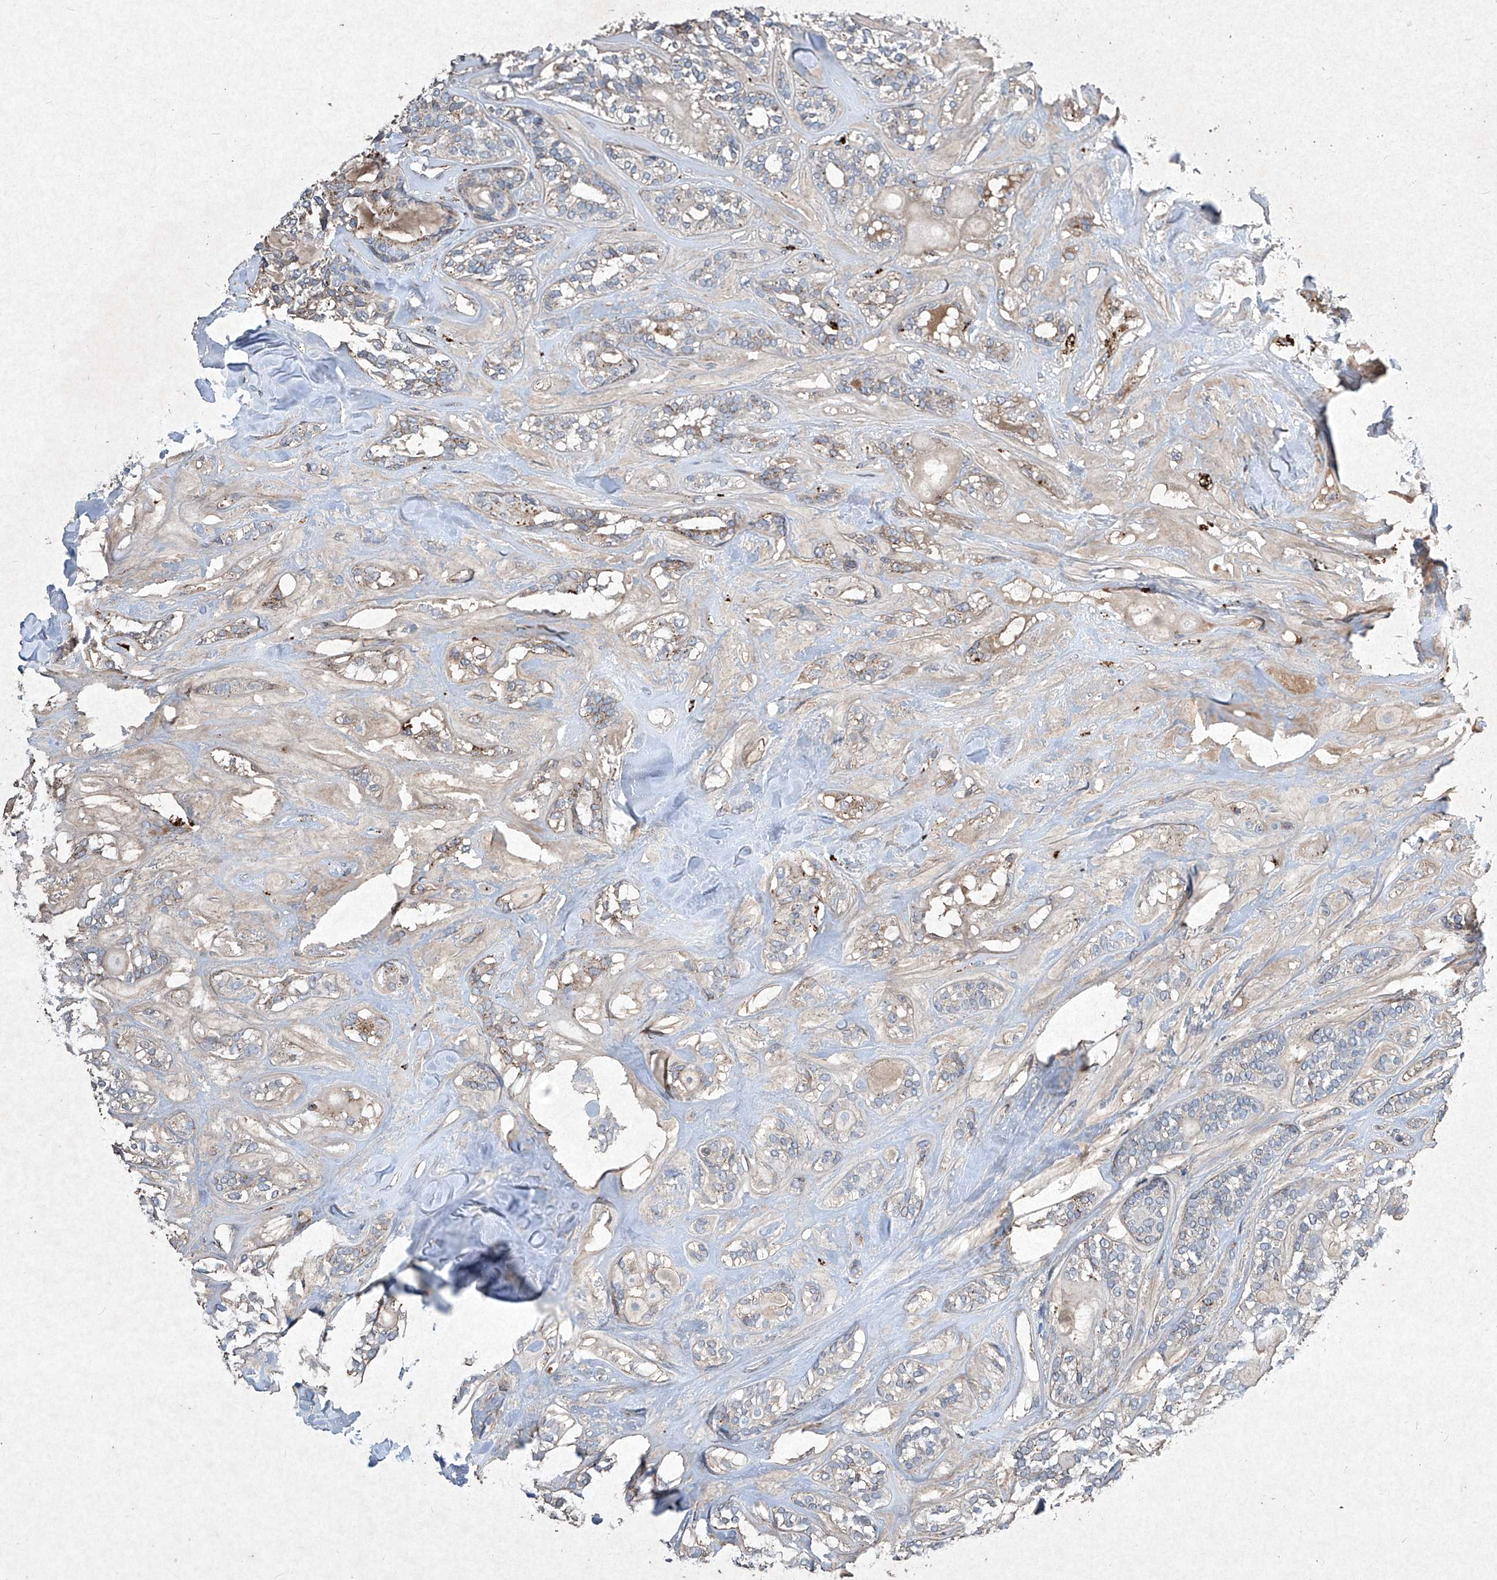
{"staining": {"intensity": "moderate", "quantity": "<25%", "location": "cytoplasmic/membranous"}, "tissue": "head and neck cancer", "cell_type": "Tumor cells", "image_type": "cancer", "snomed": [{"axis": "morphology", "description": "Adenocarcinoma, NOS"}, {"axis": "topography", "description": "Head-Neck"}], "caption": "Head and neck cancer (adenocarcinoma) stained with a brown dye exhibits moderate cytoplasmic/membranous positive staining in about <25% of tumor cells.", "gene": "MED16", "patient": {"sex": "male", "age": 66}}